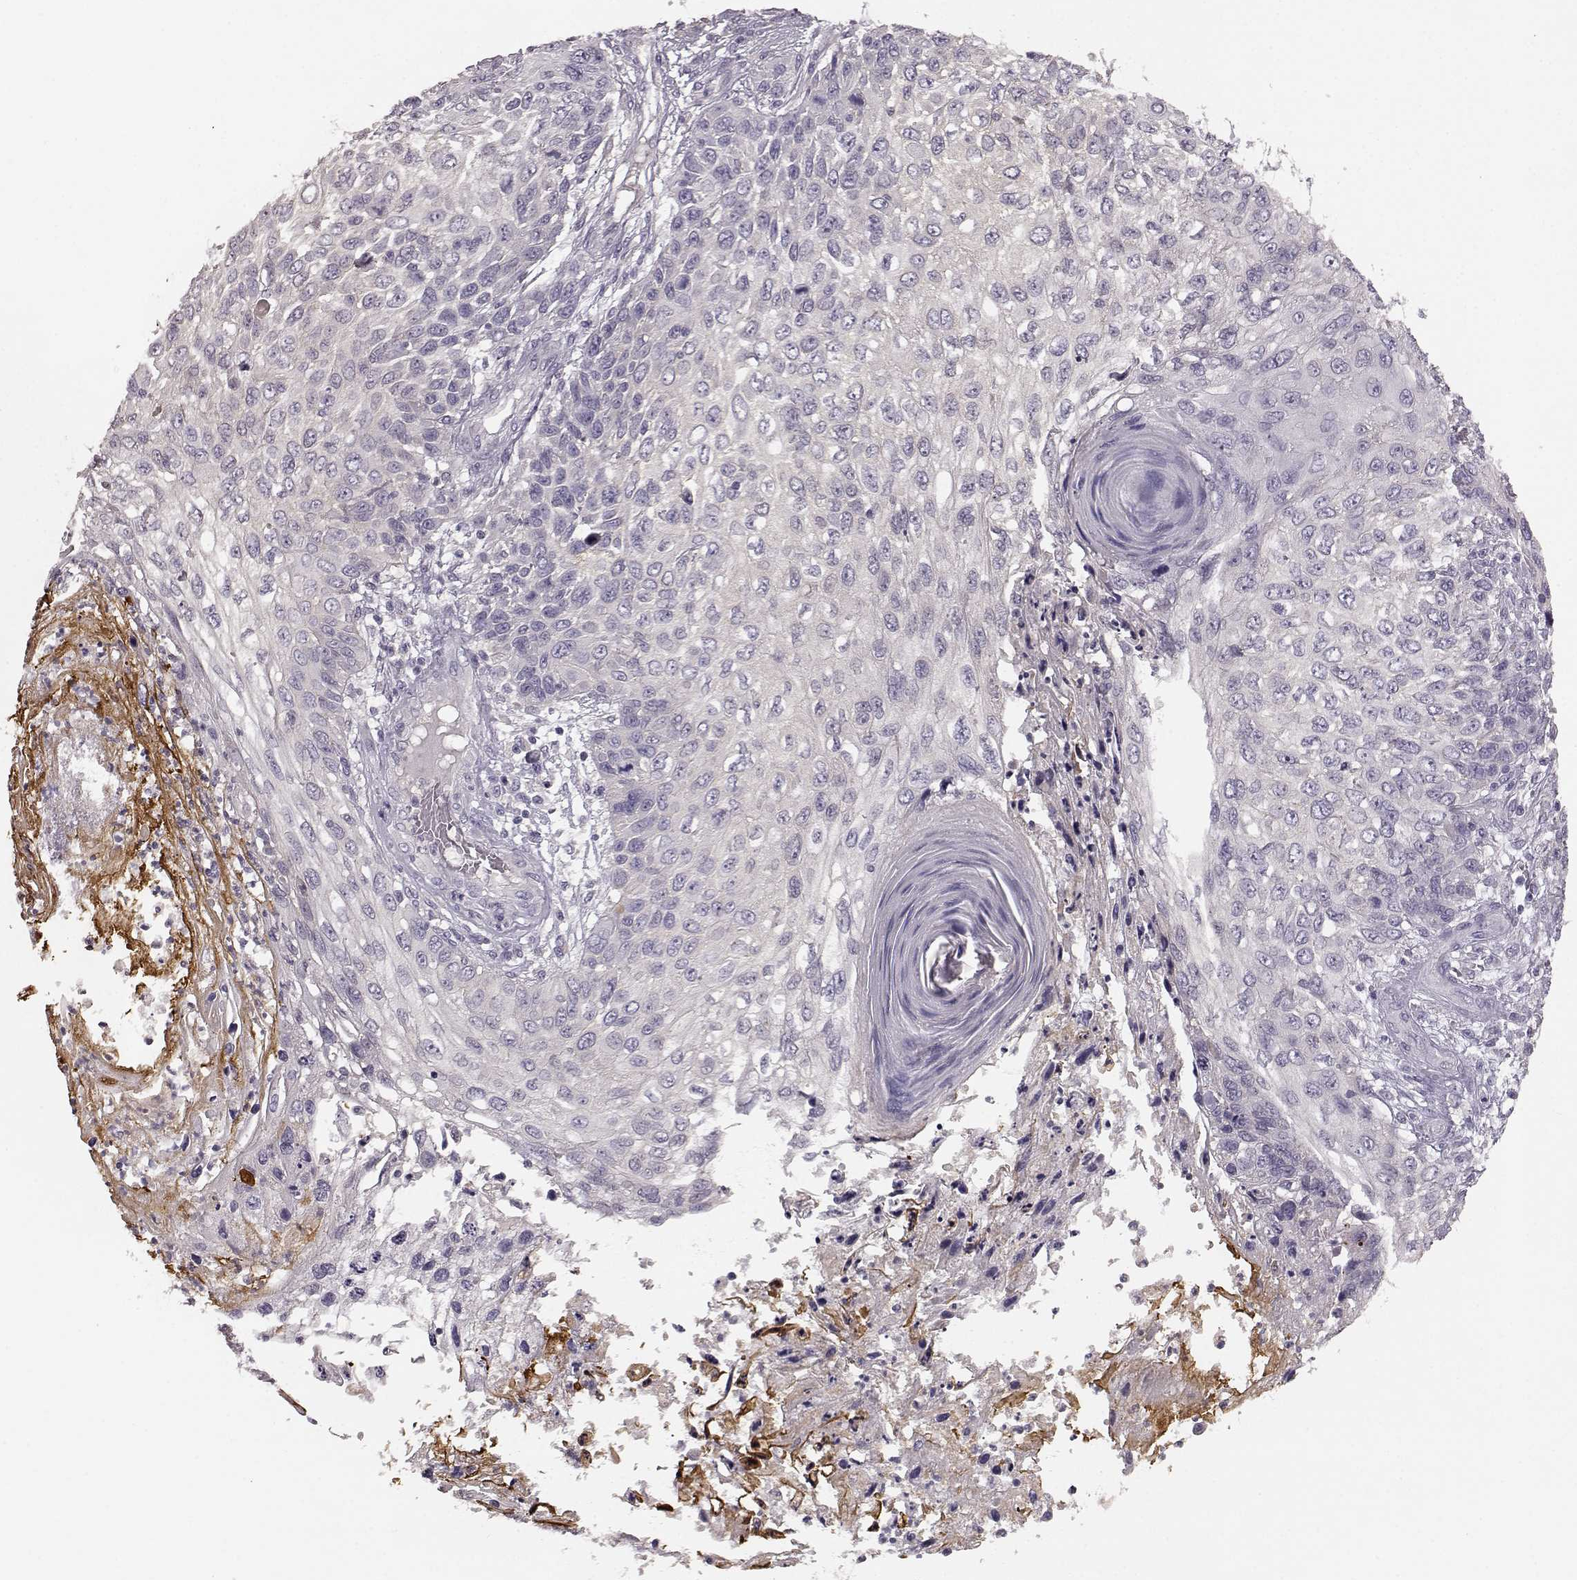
{"staining": {"intensity": "negative", "quantity": "none", "location": "none"}, "tissue": "skin cancer", "cell_type": "Tumor cells", "image_type": "cancer", "snomed": [{"axis": "morphology", "description": "Squamous cell carcinoma, NOS"}, {"axis": "topography", "description": "Skin"}], "caption": "High power microscopy micrograph of an immunohistochemistry image of skin squamous cell carcinoma, revealing no significant staining in tumor cells.", "gene": "GHR", "patient": {"sex": "male", "age": 92}}